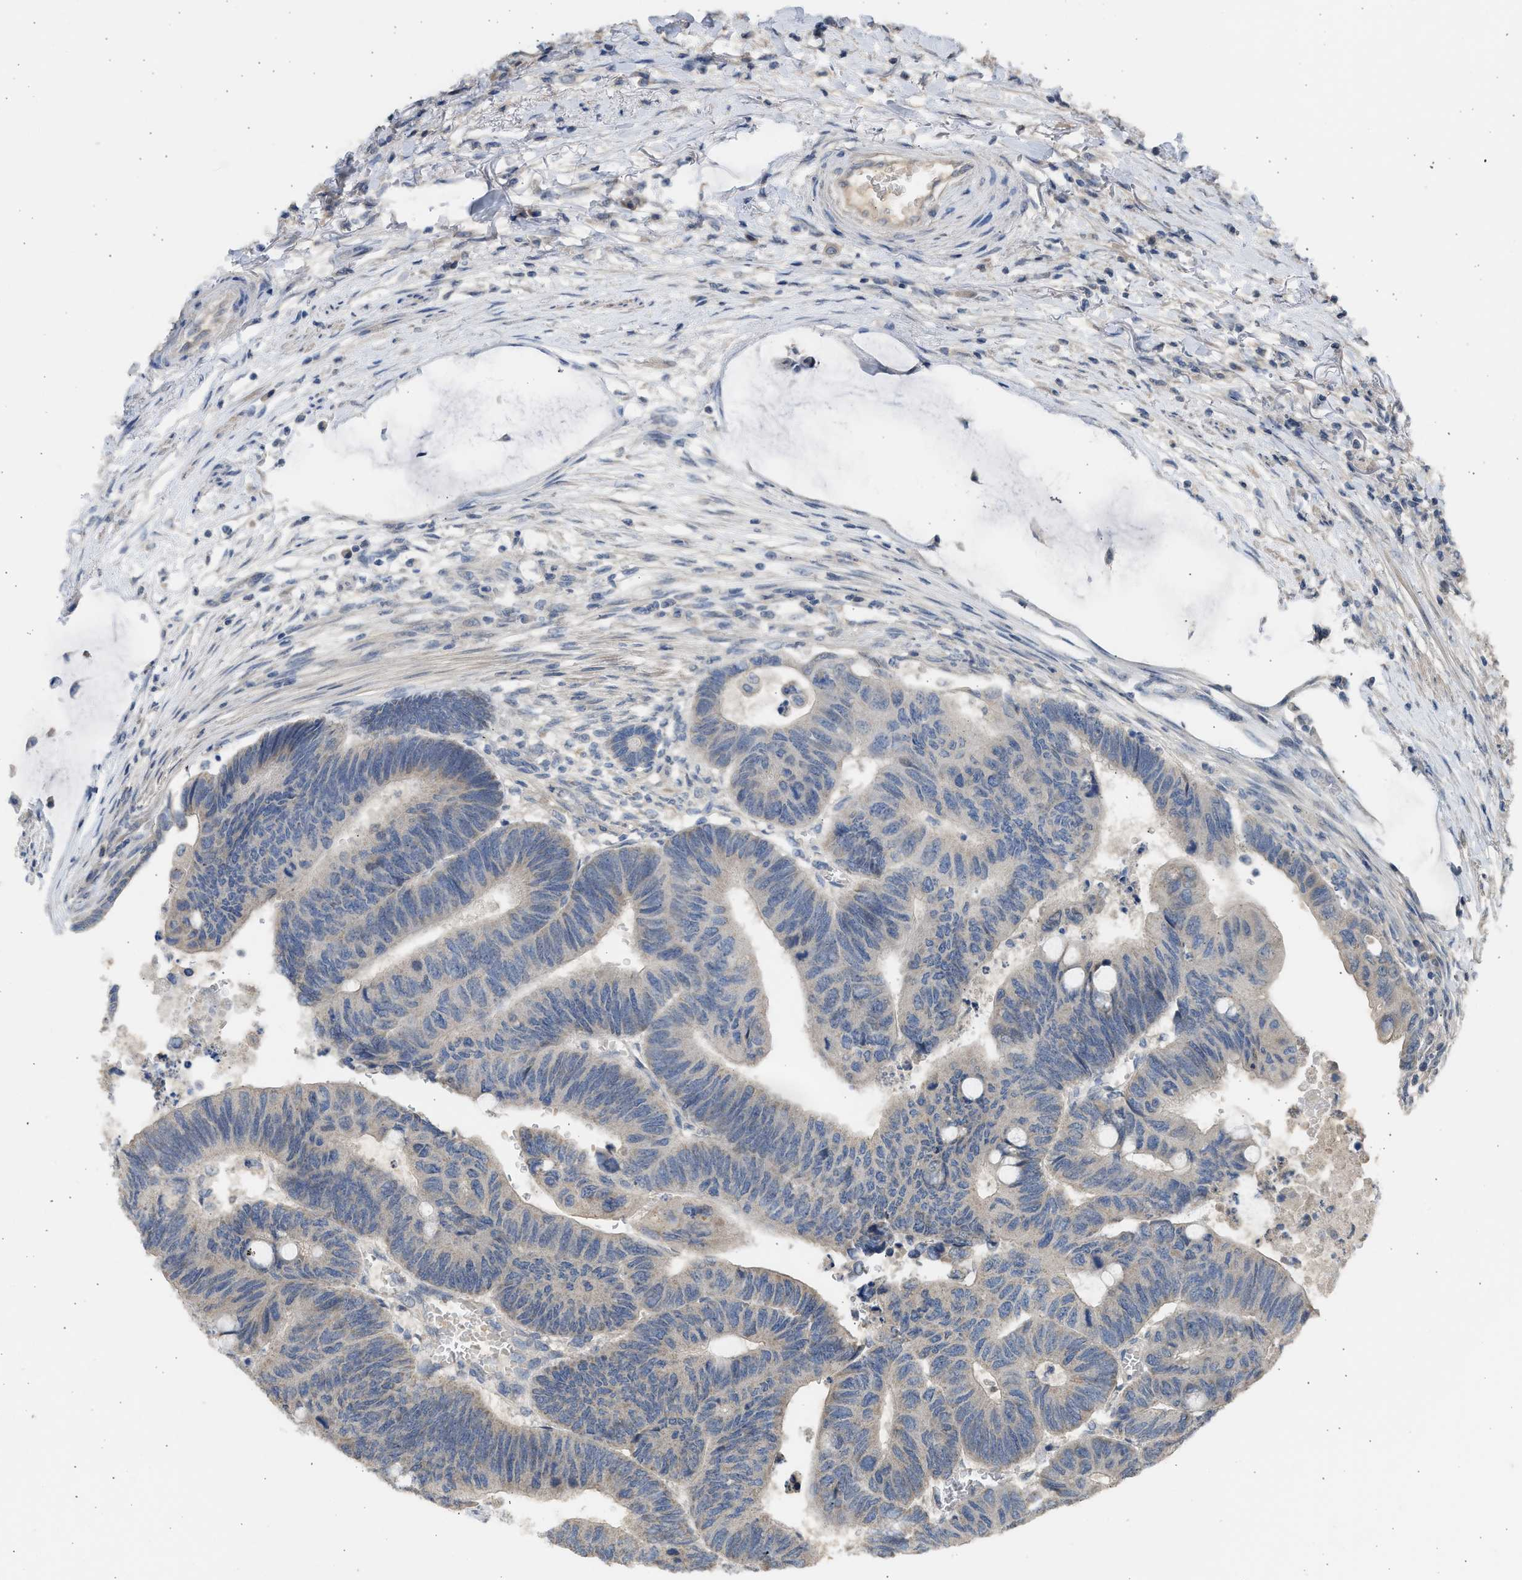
{"staining": {"intensity": "weak", "quantity": "<25%", "location": "cytoplasmic/membranous"}, "tissue": "colorectal cancer", "cell_type": "Tumor cells", "image_type": "cancer", "snomed": [{"axis": "morphology", "description": "Normal tissue, NOS"}, {"axis": "morphology", "description": "Adenocarcinoma, NOS"}, {"axis": "topography", "description": "Rectum"}, {"axis": "topography", "description": "Peripheral nerve tissue"}], "caption": "The image demonstrates no significant staining in tumor cells of colorectal adenocarcinoma.", "gene": "SULT2A1", "patient": {"sex": "male", "age": 92}}